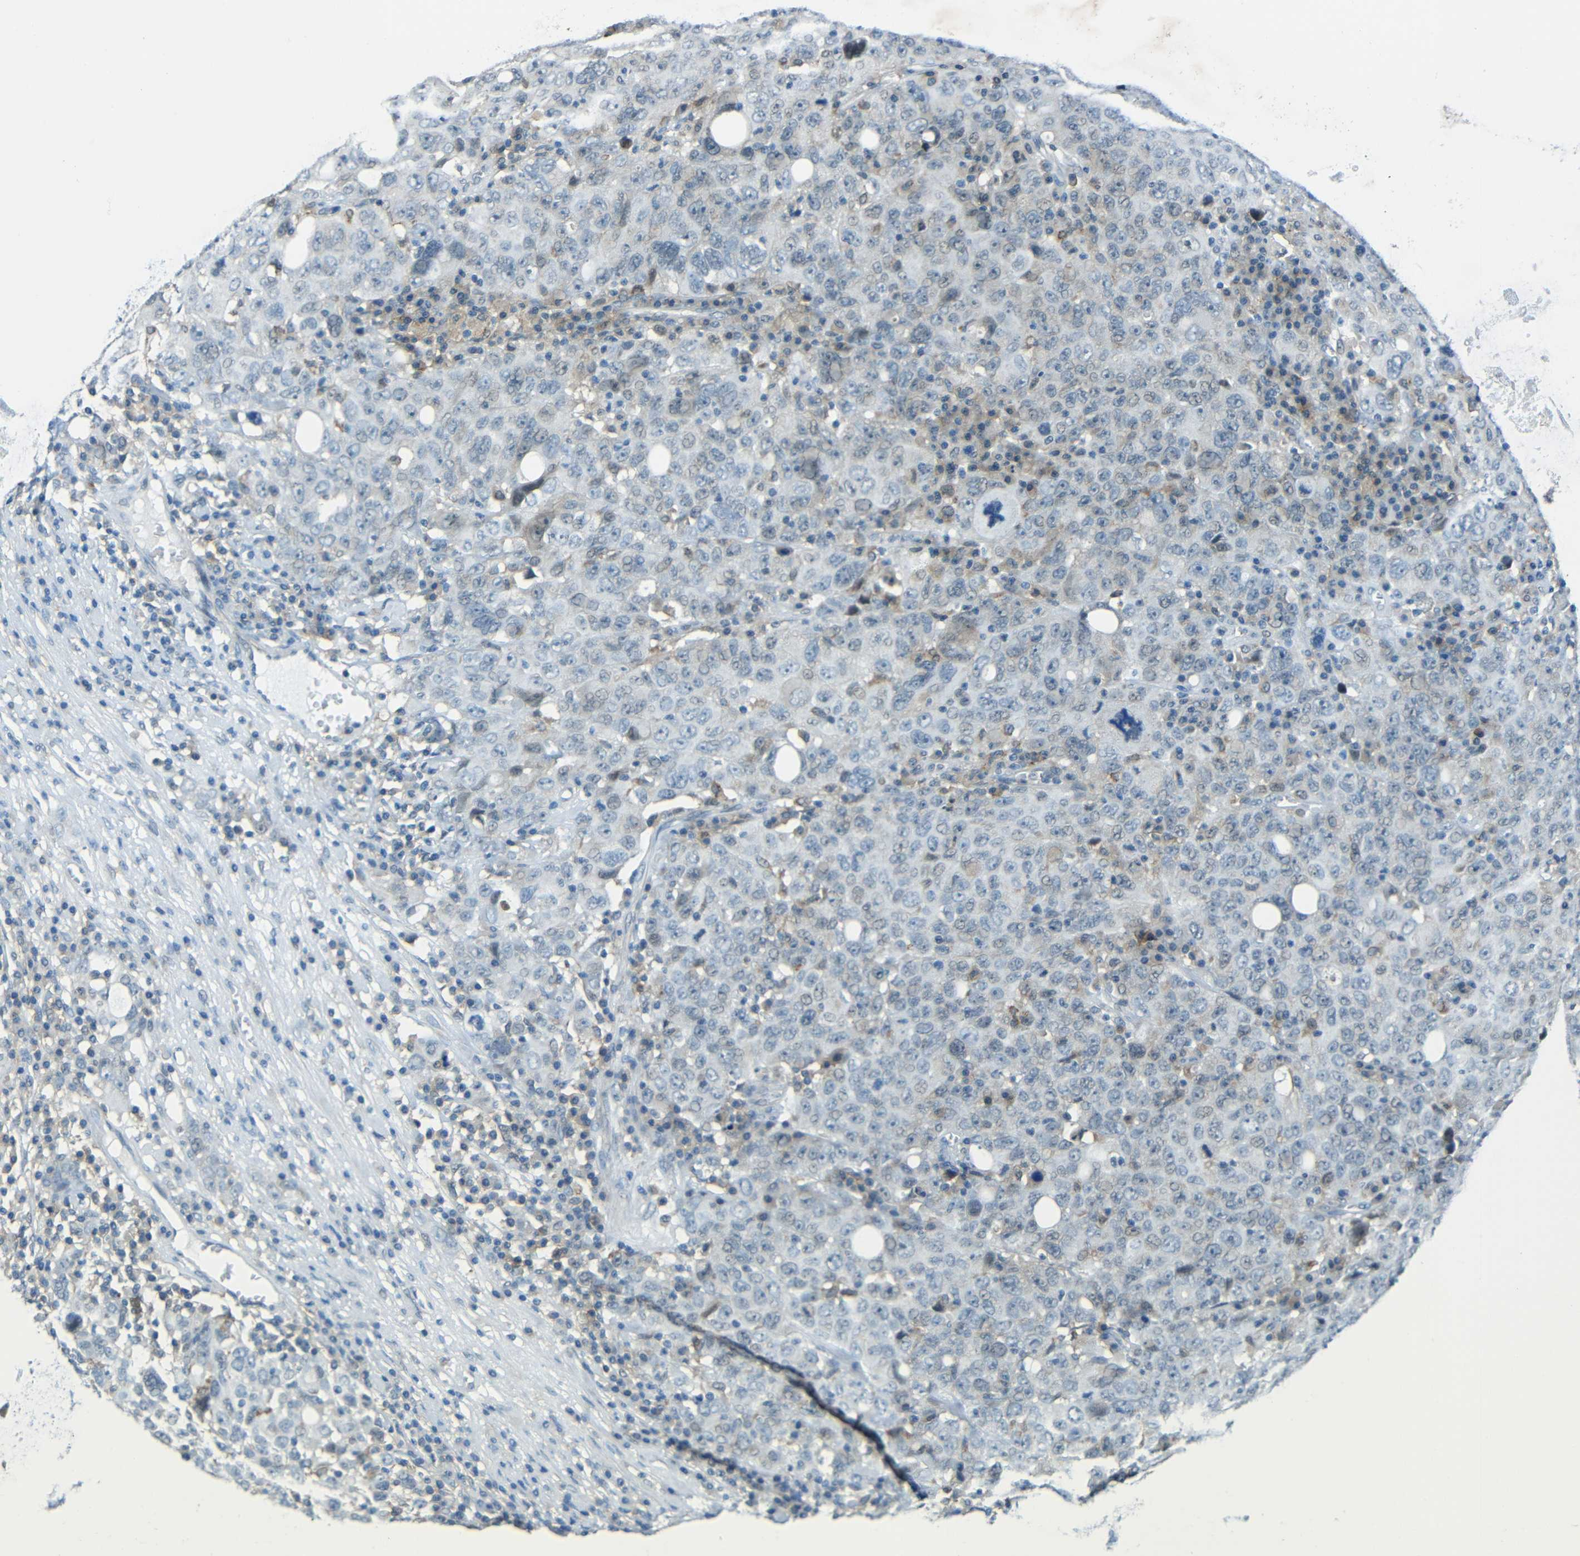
{"staining": {"intensity": "negative", "quantity": "none", "location": "none"}, "tissue": "ovarian cancer", "cell_type": "Tumor cells", "image_type": "cancer", "snomed": [{"axis": "morphology", "description": "Carcinoma, endometroid"}, {"axis": "topography", "description": "Ovary"}], "caption": "This is a micrograph of immunohistochemistry staining of endometroid carcinoma (ovarian), which shows no expression in tumor cells. (DAB (3,3'-diaminobenzidine) immunohistochemistry visualized using brightfield microscopy, high magnification).", "gene": "ANKRD22", "patient": {"sex": "female", "age": 62}}